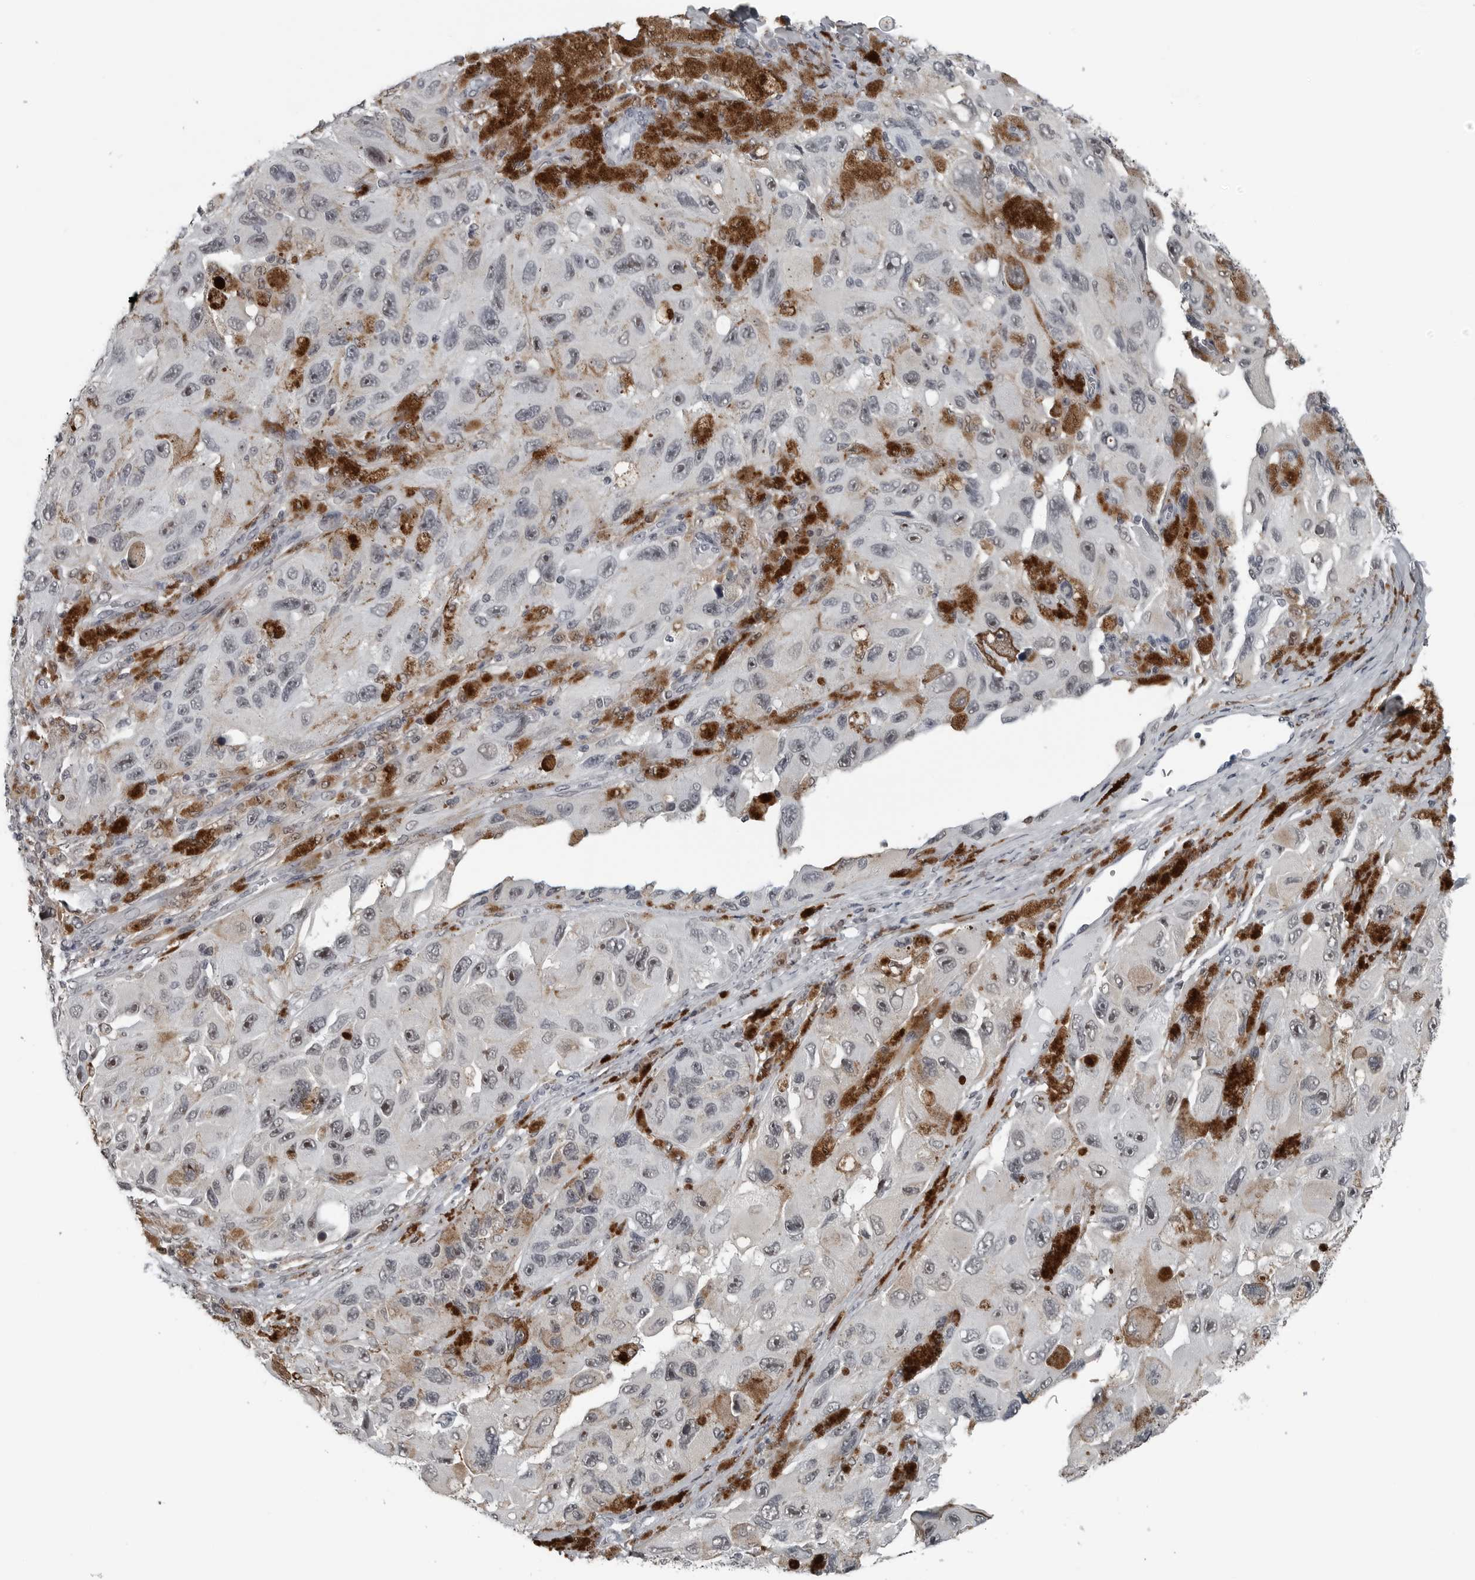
{"staining": {"intensity": "moderate", "quantity": "<25%", "location": "nuclear"}, "tissue": "melanoma", "cell_type": "Tumor cells", "image_type": "cancer", "snomed": [{"axis": "morphology", "description": "Malignant melanoma, NOS"}, {"axis": "topography", "description": "Skin"}], "caption": "Immunohistochemical staining of melanoma shows low levels of moderate nuclear expression in approximately <25% of tumor cells. (Stains: DAB in brown, nuclei in blue, Microscopy: brightfield microscopy at high magnification).", "gene": "AKR1A1", "patient": {"sex": "female", "age": 73}}